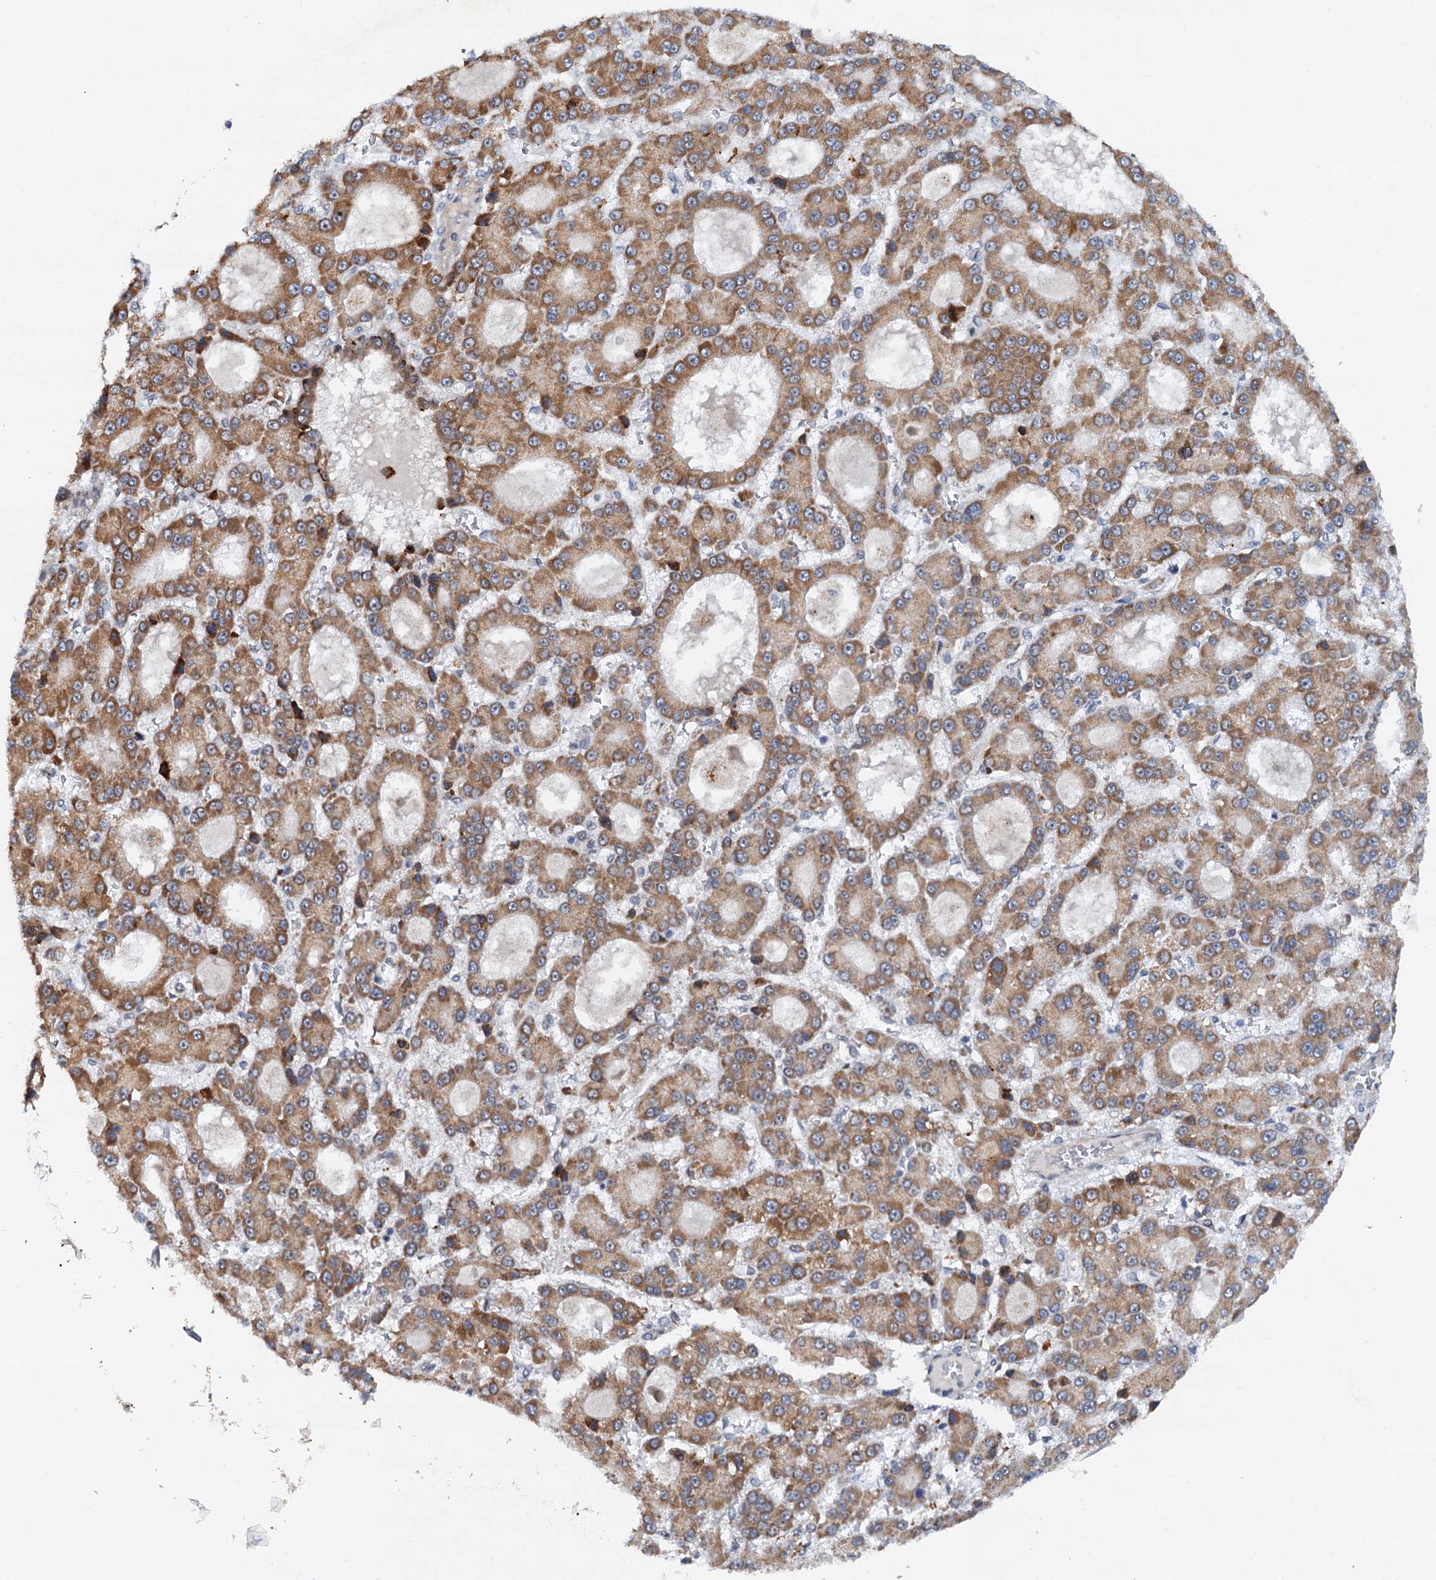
{"staining": {"intensity": "moderate", "quantity": ">75%", "location": "cytoplasmic/membranous"}, "tissue": "liver cancer", "cell_type": "Tumor cells", "image_type": "cancer", "snomed": [{"axis": "morphology", "description": "Carcinoma, Hepatocellular, NOS"}, {"axis": "topography", "description": "Liver"}], "caption": "Hepatocellular carcinoma (liver) stained with DAB immunohistochemistry demonstrates medium levels of moderate cytoplasmic/membranous expression in about >75% of tumor cells.", "gene": "DNAJC21", "patient": {"sex": "male", "age": 70}}